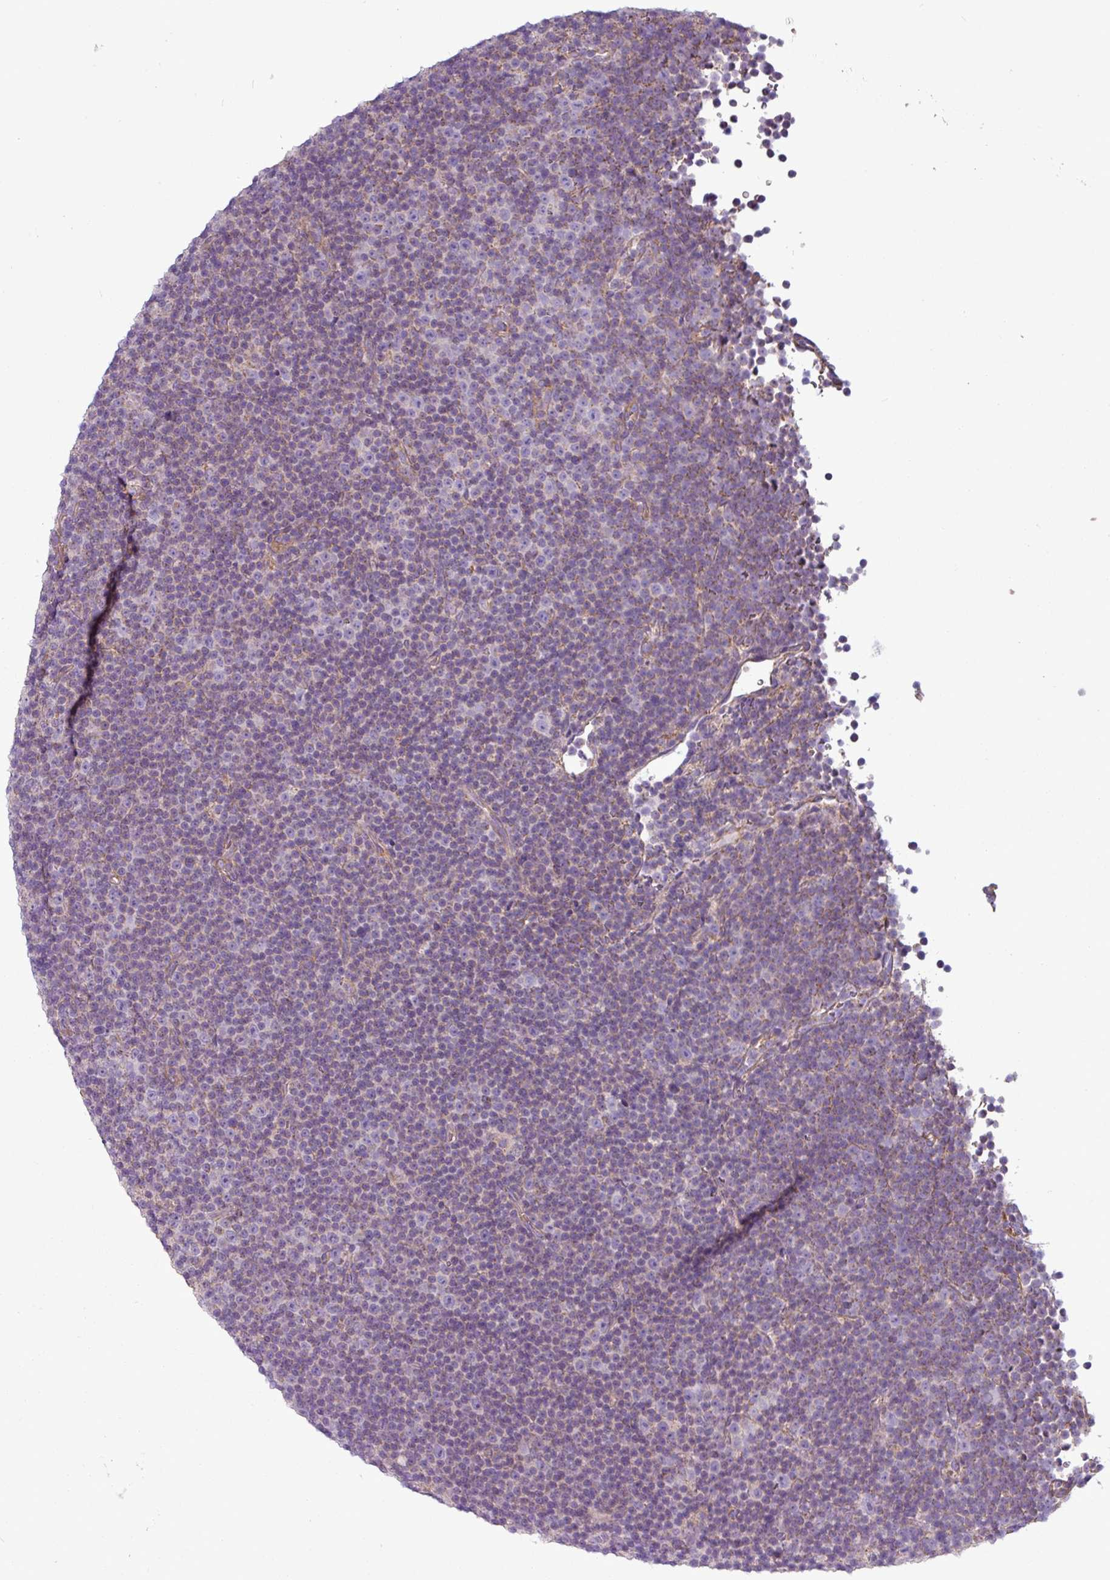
{"staining": {"intensity": "negative", "quantity": "none", "location": "none"}, "tissue": "lymphoma", "cell_type": "Tumor cells", "image_type": "cancer", "snomed": [{"axis": "morphology", "description": "Malignant lymphoma, non-Hodgkin's type, Low grade"}, {"axis": "topography", "description": "Lymph node"}], "caption": "IHC histopathology image of neoplastic tissue: lymphoma stained with DAB (3,3'-diaminobenzidine) exhibits no significant protein staining in tumor cells.", "gene": "BTN2A2", "patient": {"sex": "female", "age": 67}}